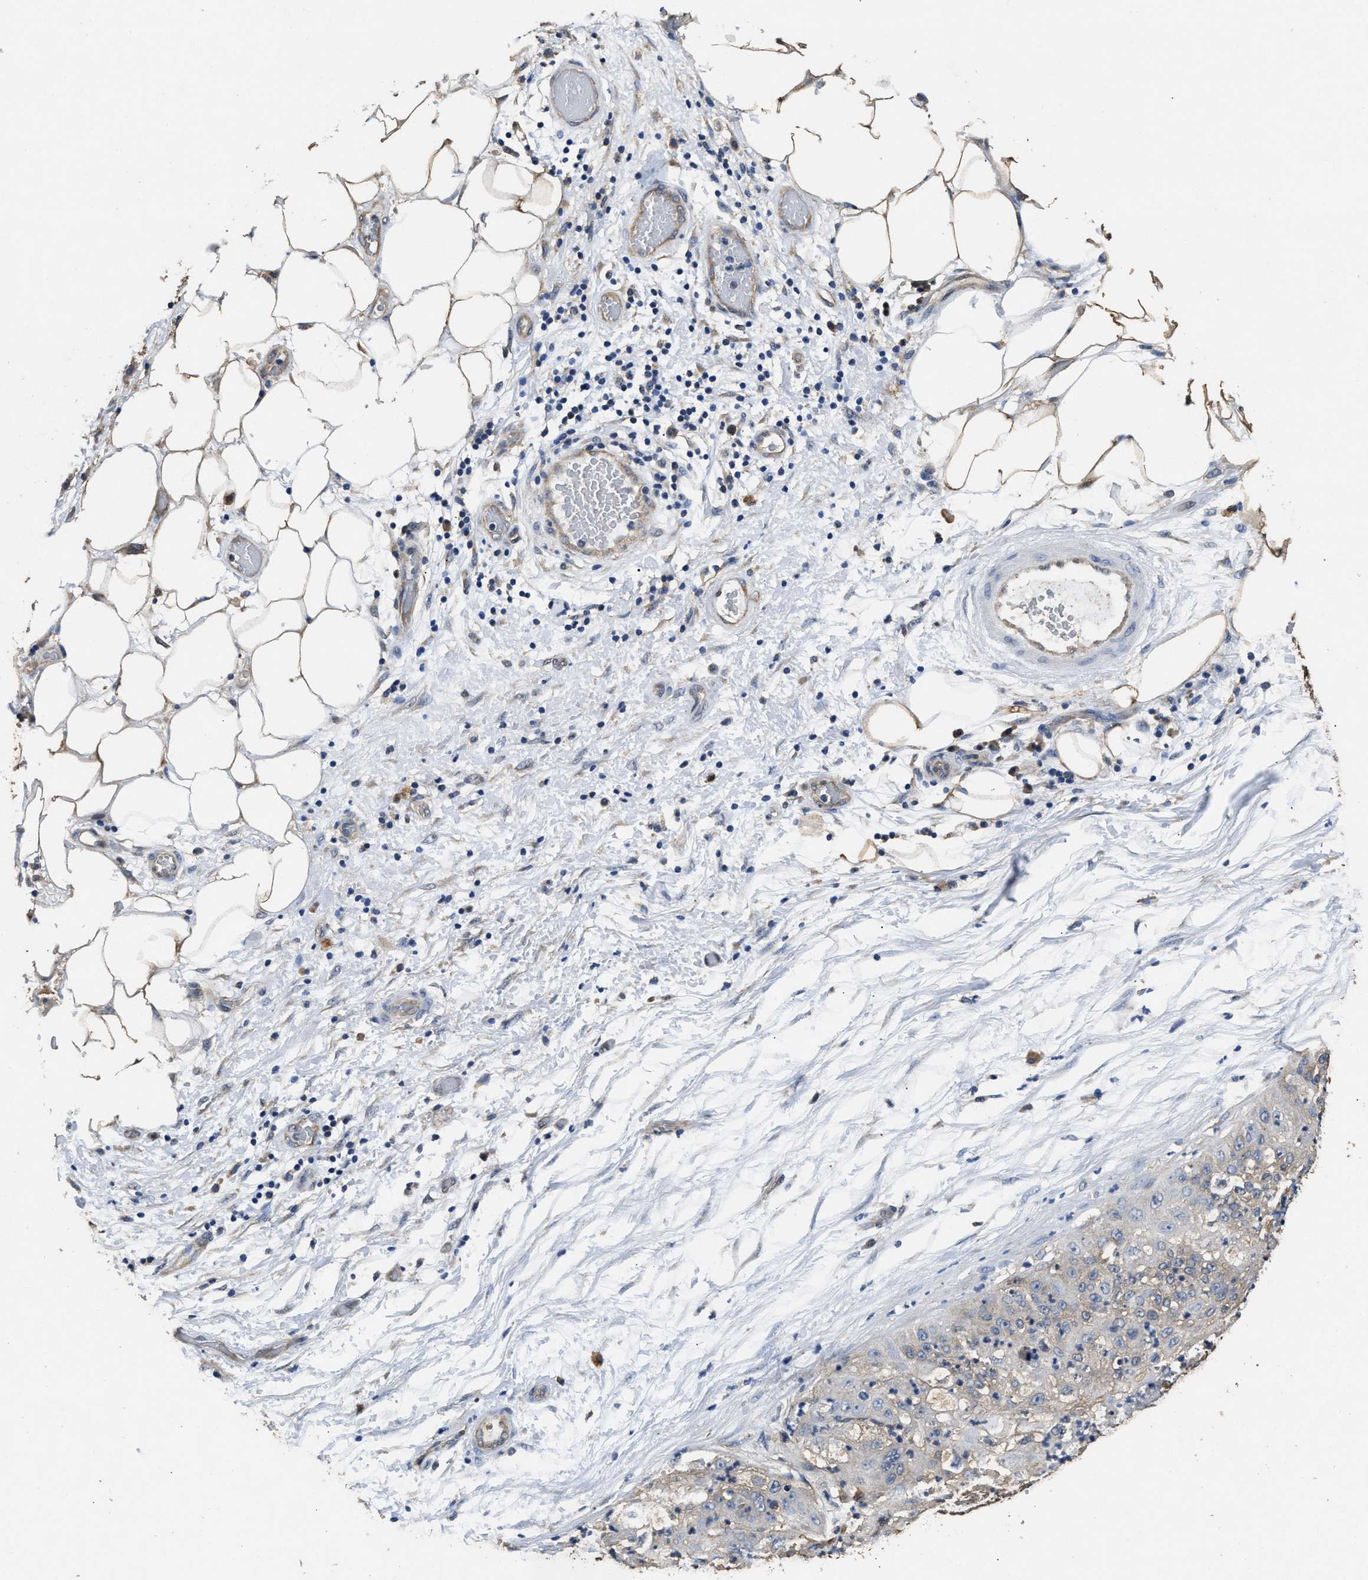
{"staining": {"intensity": "negative", "quantity": "none", "location": "none"}, "tissue": "lung cancer", "cell_type": "Tumor cells", "image_type": "cancer", "snomed": [{"axis": "morphology", "description": "Inflammation, NOS"}, {"axis": "morphology", "description": "Squamous cell carcinoma, NOS"}, {"axis": "topography", "description": "Lymph node"}, {"axis": "topography", "description": "Soft tissue"}, {"axis": "topography", "description": "Lung"}], "caption": "DAB immunohistochemical staining of squamous cell carcinoma (lung) displays no significant staining in tumor cells.", "gene": "YWHAE", "patient": {"sex": "male", "age": 66}}